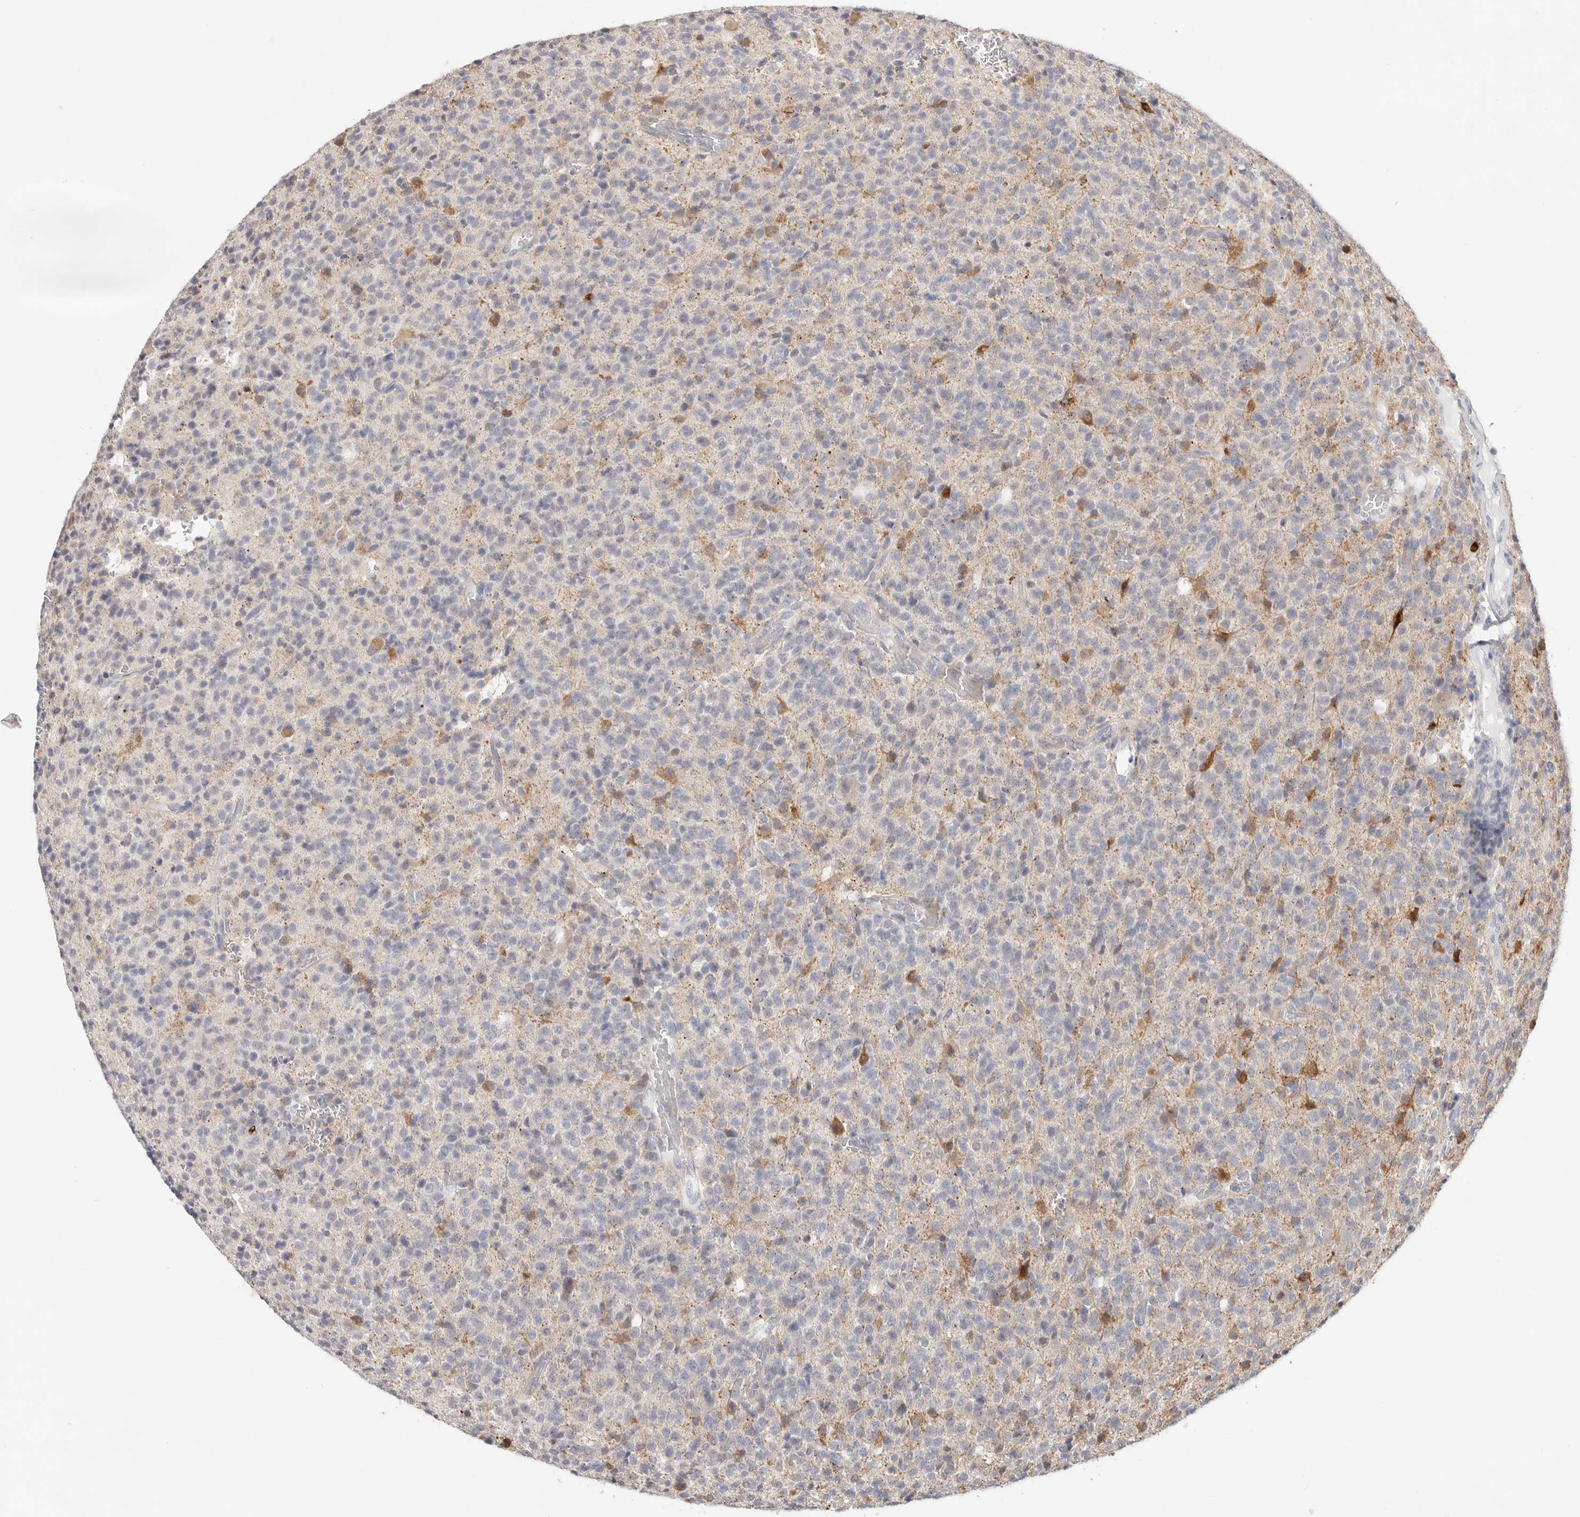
{"staining": {"intensity": "negative", "quantity": "none", "location": "none"}, "tissue": "glioma", "cell_type": "Tumor cells", "image_type": "cancer", "snomed": [{"axis": "morphology", "description": "Glioma, malignant, High grade"}, {"axis": "topography", "description": "Brain"}], "caption": "Glioma stained for a protein using IHC shows no expression tumor cells.", "gene": "WDR77", "patient": {"sex": "male", "age": 34}}